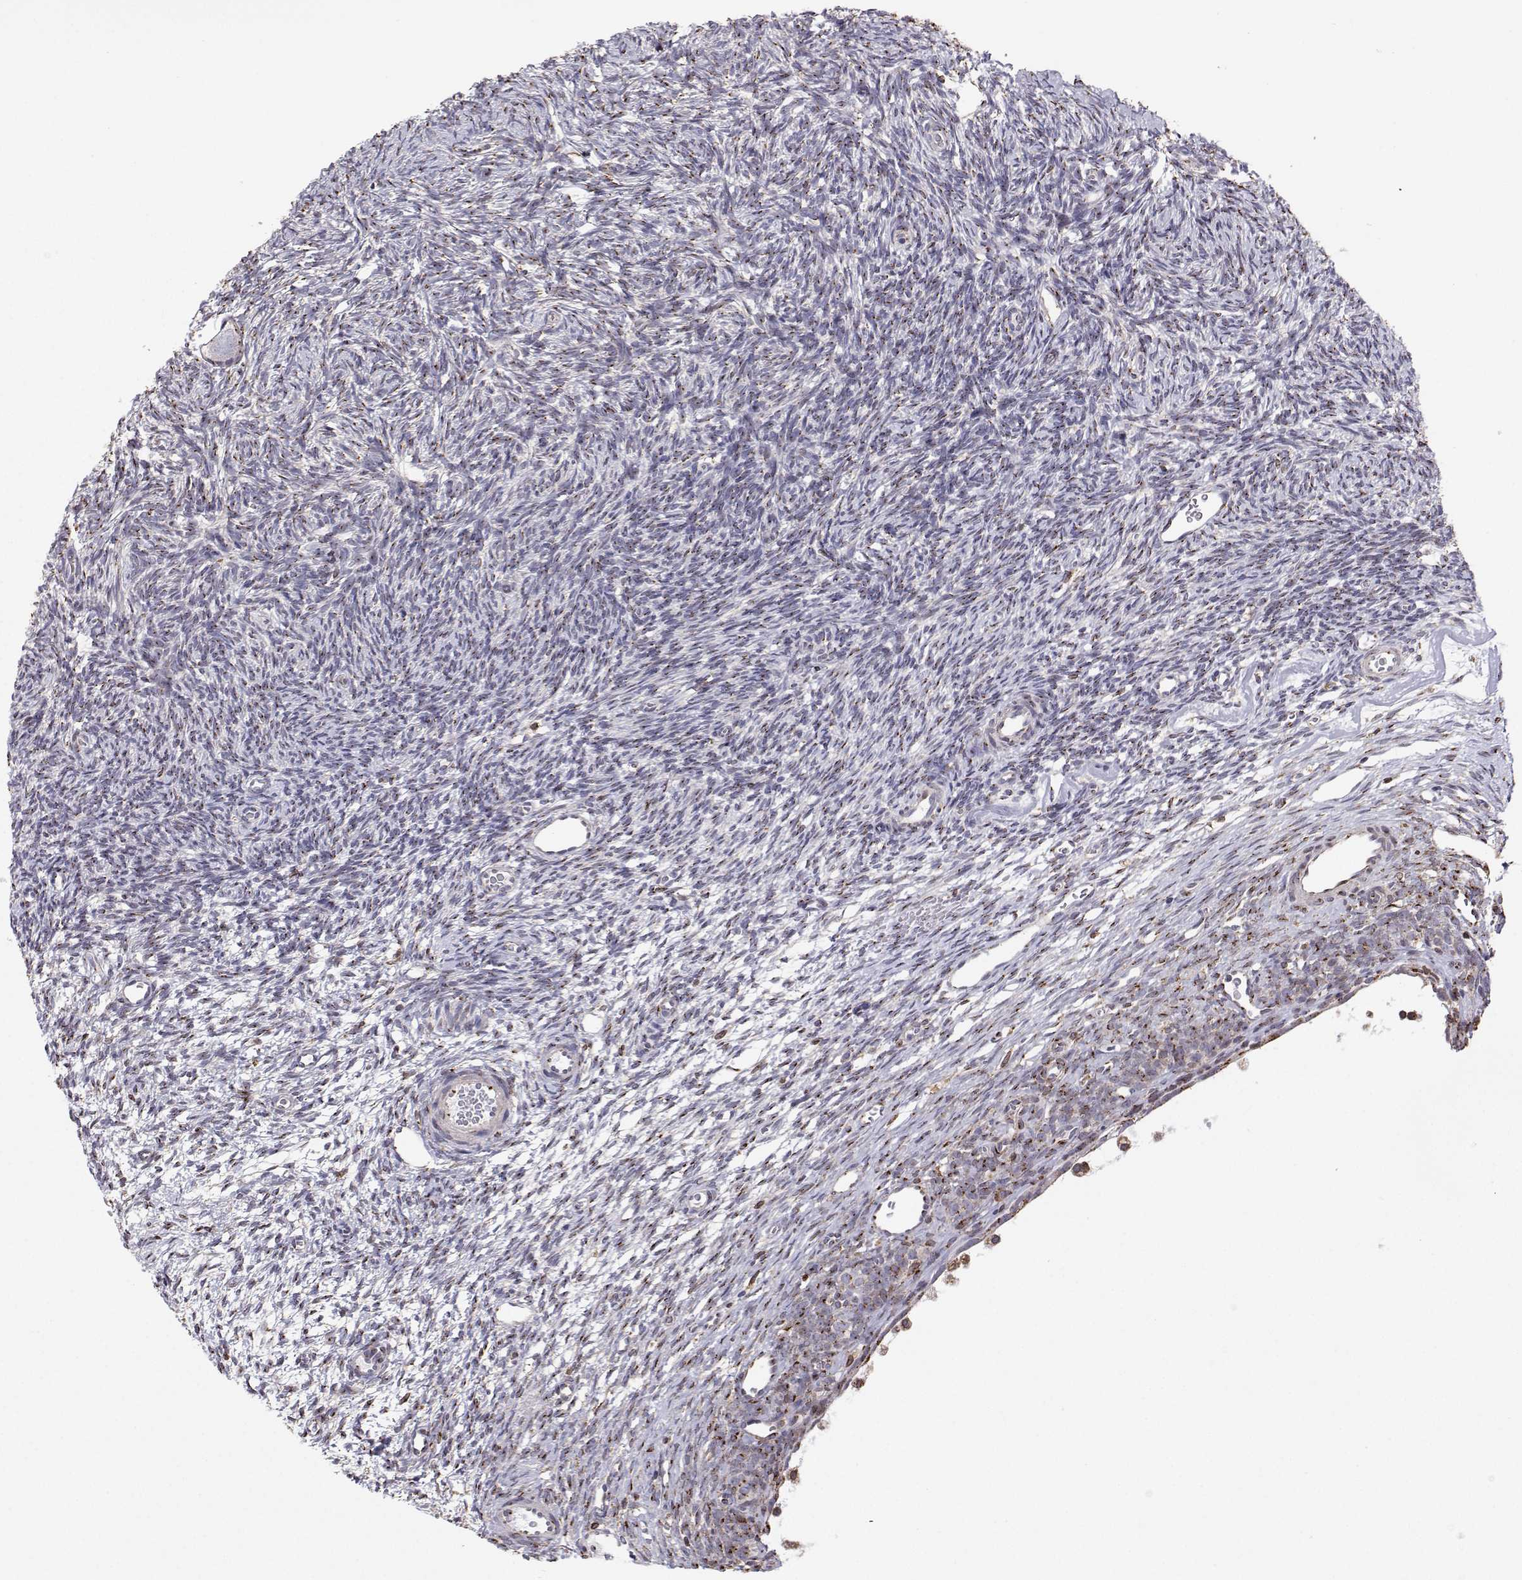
{"staining": {"intensity": "moderate", "quantity": "25%-75%", "location": "cytoplasmic/membranous"}, "tissue": "ovary", "cell_type": "Follicle cells", "image_type": "normal", "snomed": [{"axis": "morphology", "description": "Normal tissue, NOS"}, {"axis": "topography", "description": "Ovary"}], "caption": "Immunohistochemistry (IHC) of benign human ovary displays medium levels of moderate cytoplasmic/membranous staining in approximately 25%-75% of follicle cells. (DAB = brown stain, brightfield microscopy at high magnification).", "gene": "STARD13", "patient": {"sex": "female", "age": 34}}